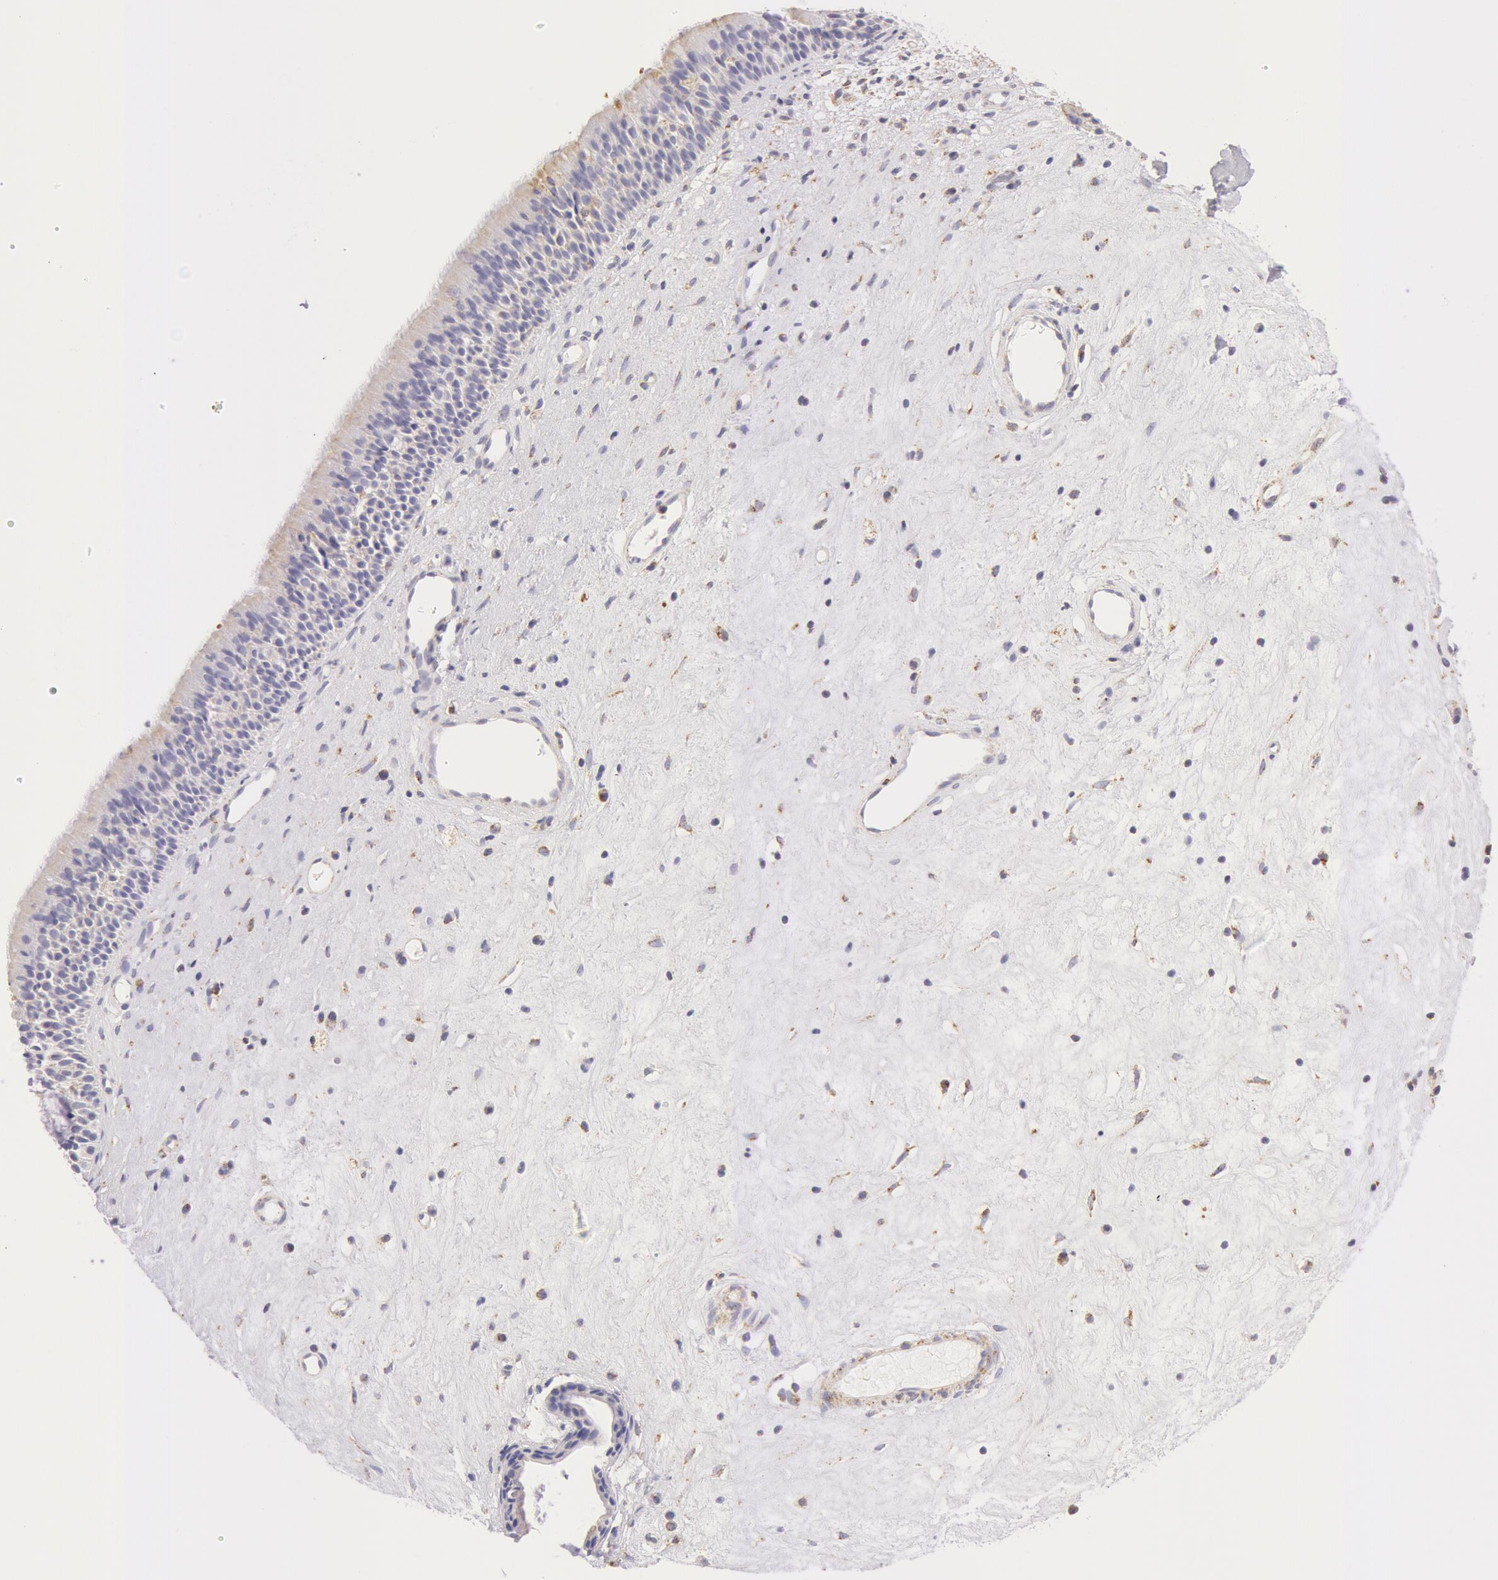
{"staining": {"intensity": "weak", "quantity": "<25%", "location": "cytoplasmic/membranous"}, "tissue": "nasopharynx", "cell_type": "Respiratory epithelial cells", "image_type": "normal", "snomed": [{"axis": "morphology", "description": "Normal tissue, NOS"}, {"axis": "topography", "description": "Nasopharynx"}], "caption": "Photomicrograph shows no protein positivity in respiratory epithelial cells of unremarkable nasopharynx.", "gene": "ATP5F1B", "patient": {"sex": "female", "age": 78}}